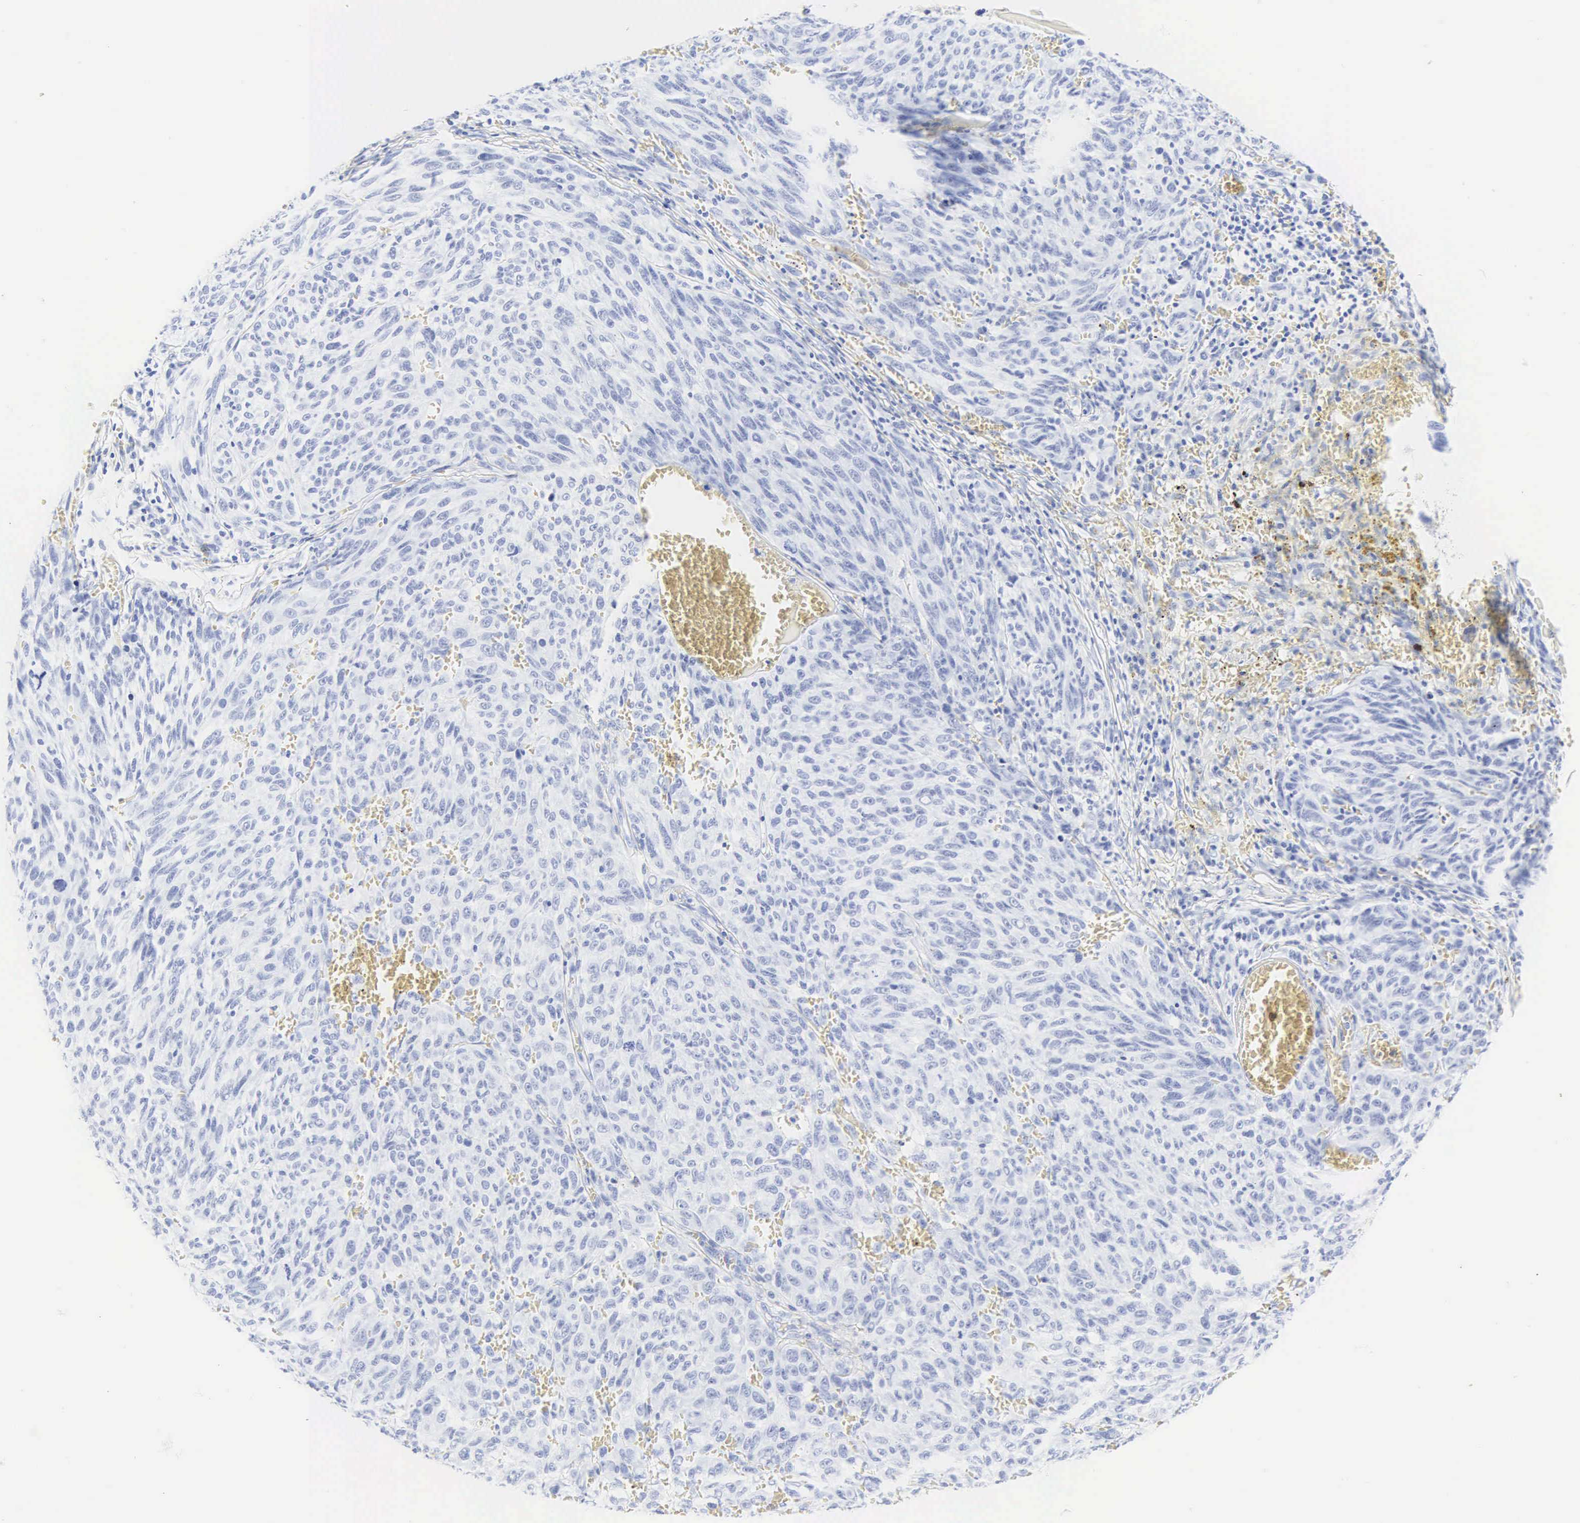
{"staining": {"intensity": "negative", "quantity": "none", "location": "none"}, "tissue": "melanoma", "cell_type": "Tumor cells", "image_type": "cancer", "snomed": [{"axis": "morphology", "description": "Malignant melanoma, NOS"}, {"axis": "topography", "description": "Skin"}], "caption": "A high-resolution histopathology image shows IHC staining of melanoma, which shows no significant staining in tumor cells.", "gene": "CGB3", "patient": {"sex": "male", "age": 76}}